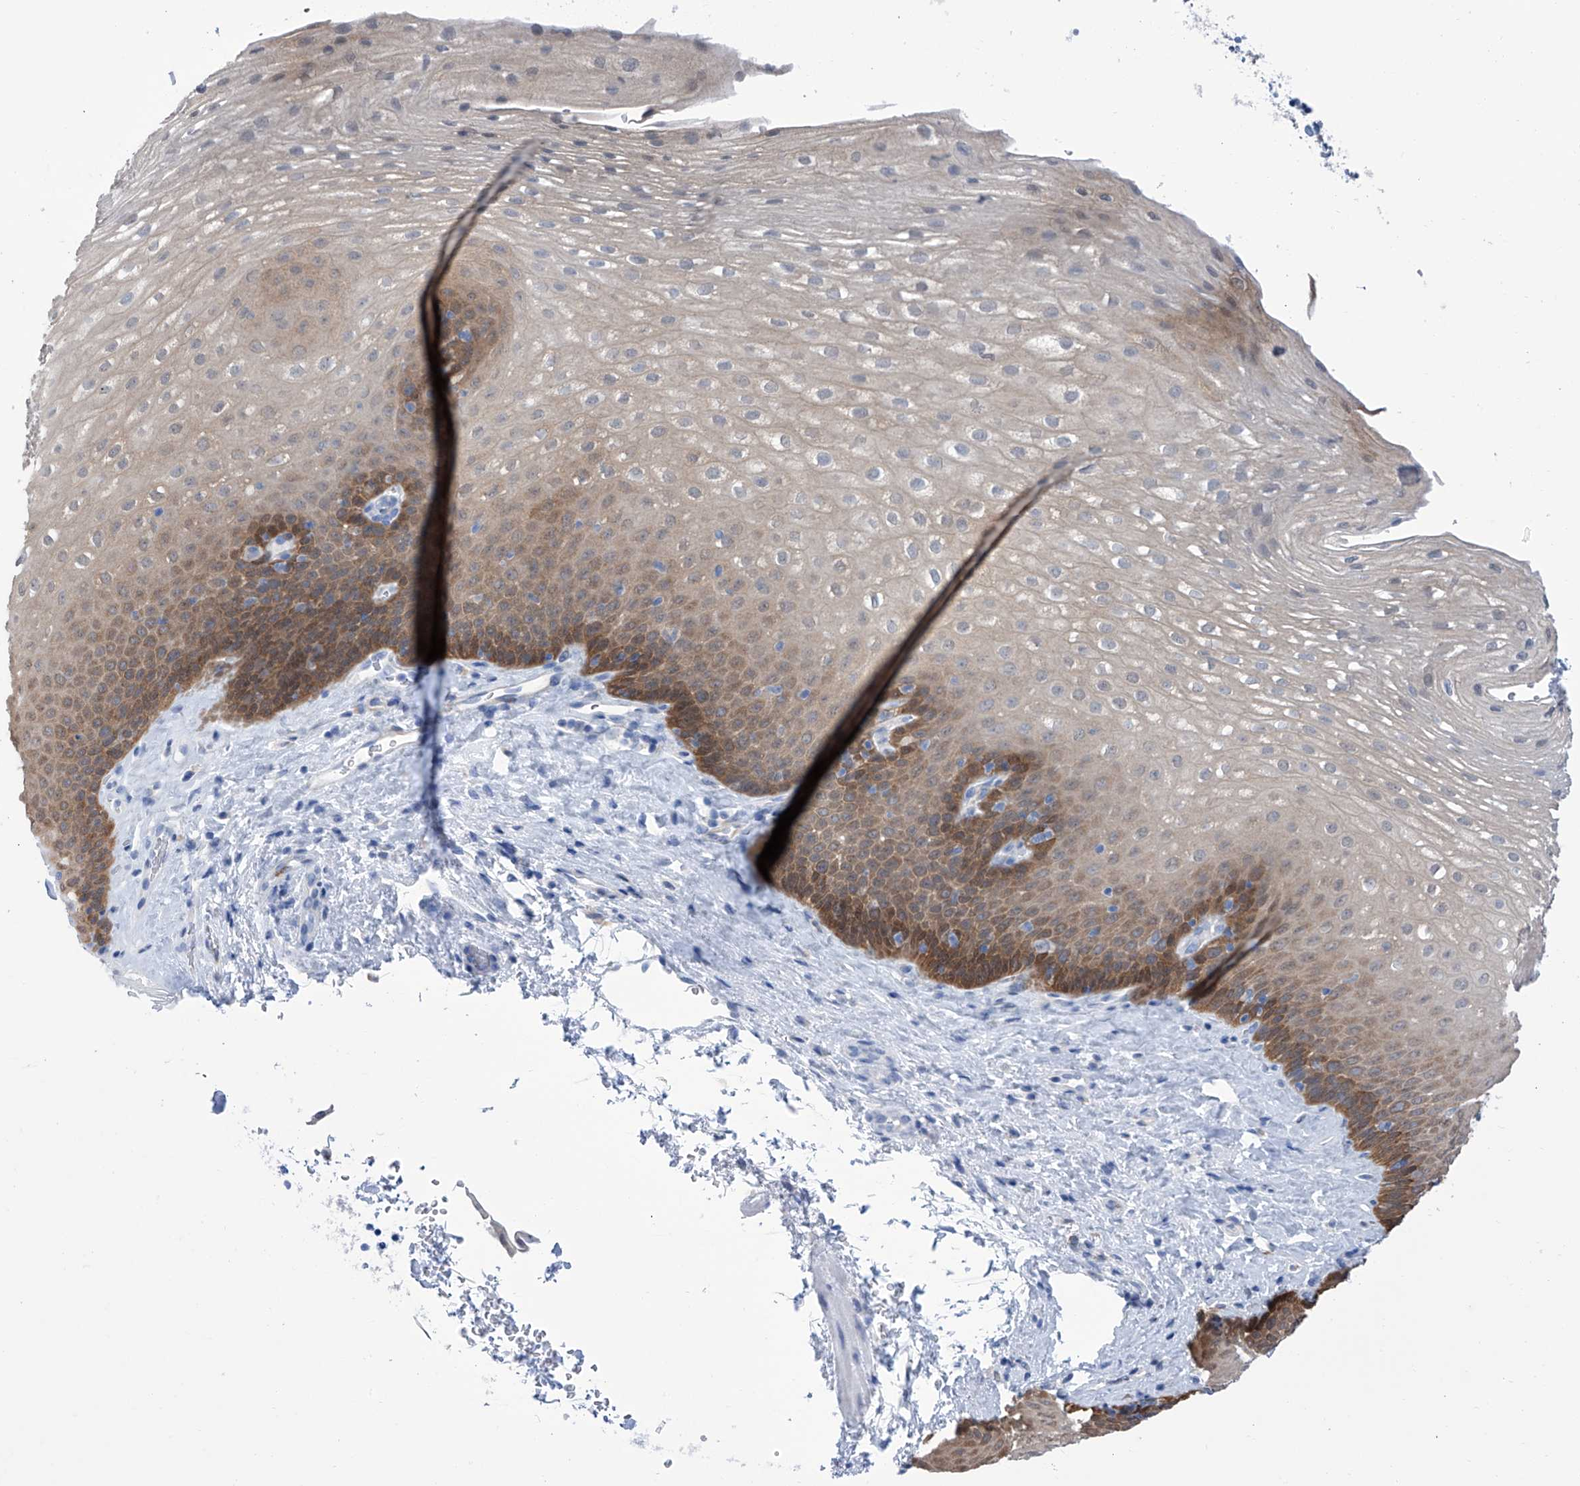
{"staining": {"intensity": "moderate", "quantity": "<25%", "location": "cytoplasmic/membranous"}, "tissue": "esophagus", "cell_type": "Squamous epithelial cells", "image_type": "normal", "snomed": [{"axis": "morphology", "description": "Normal tissue, NOS"}, {"axis": "topography", "description": "Esophagus"}], "caption": "Protein analysis of normal esophagus reveals moderate cytoplasmic/membranous positivity in about <25% of squamous epithelial cells. Nuclei are stained in blue.", "gene": "IMPA2", "patient": {"sex": "female", "age": 66}}